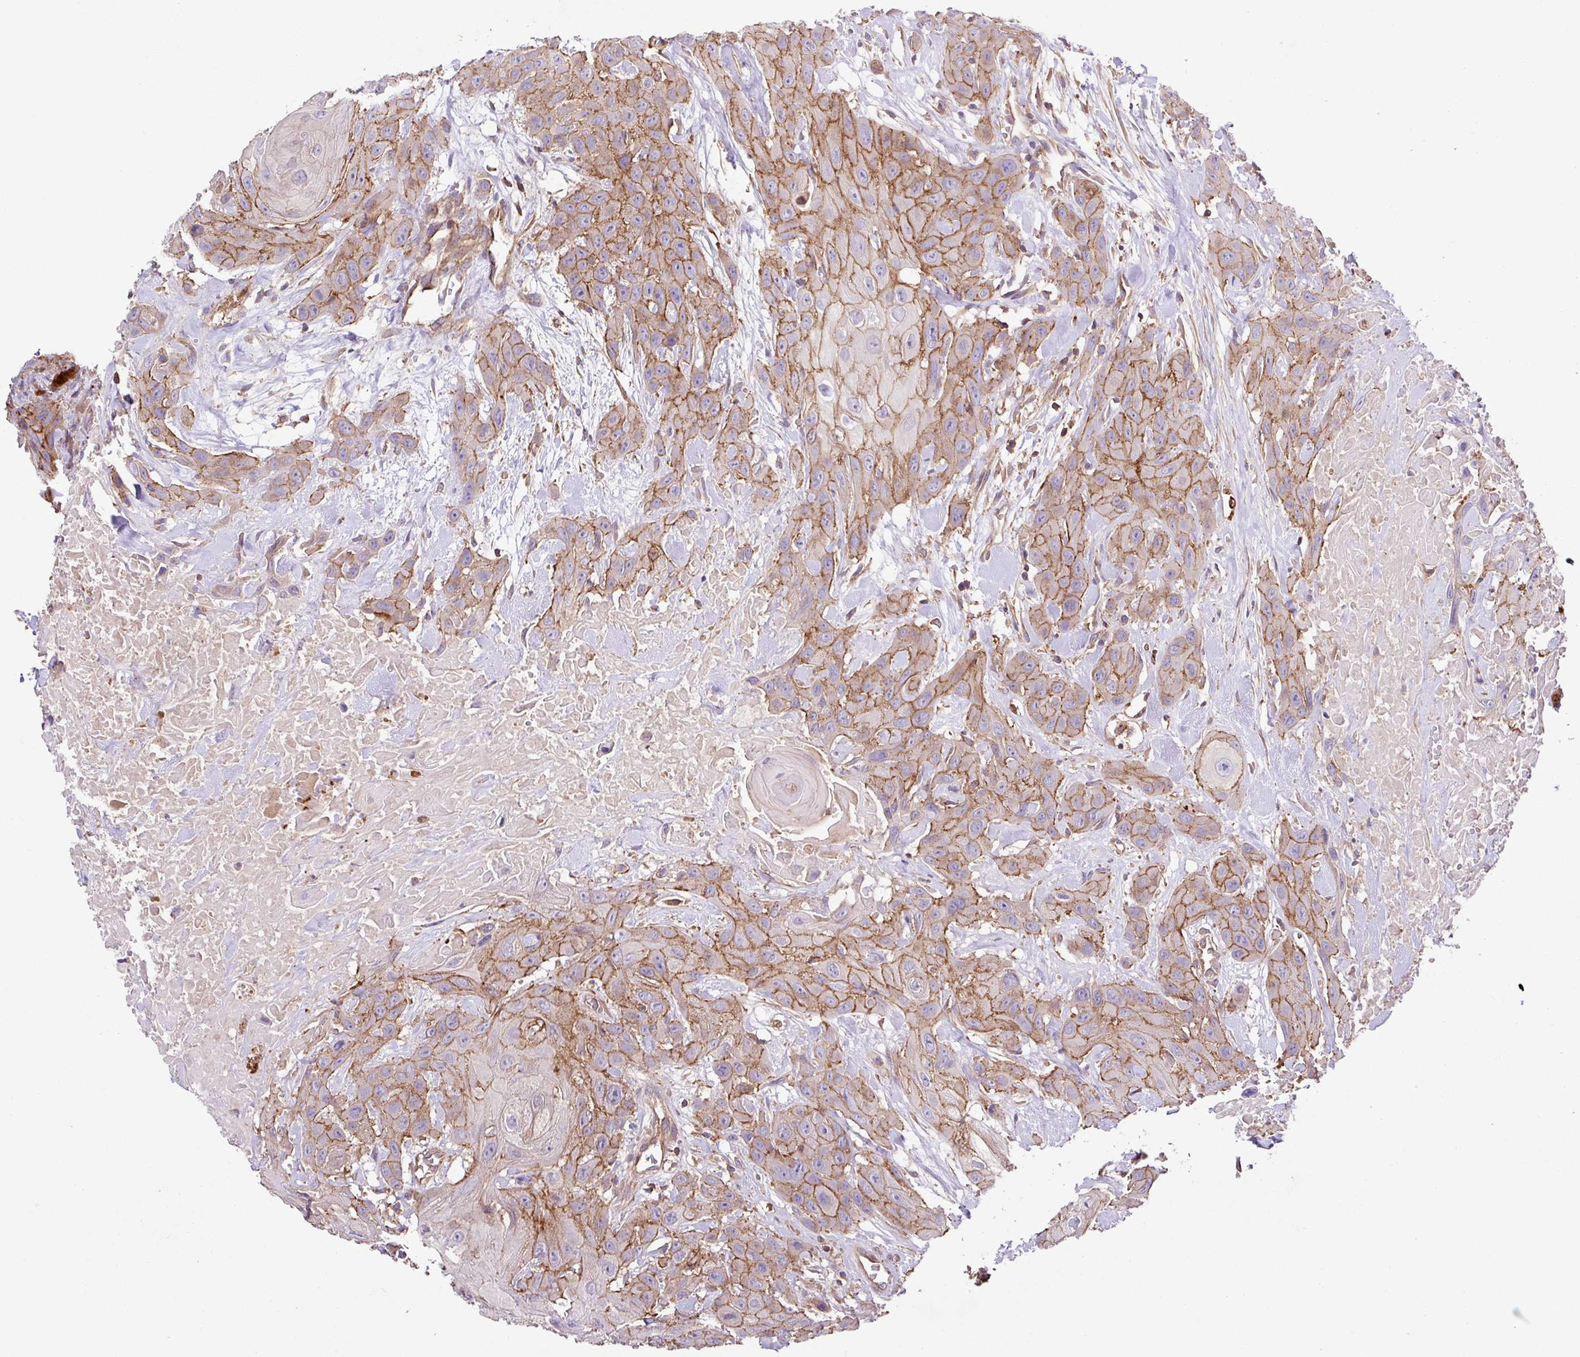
{"staining": {"intensity": "moderate", "quantity": ">75%", "location": "cytoplasmic/membranous"}, "tissue": "head and neck cancer", "cell_type": "Tumor cells", "image_type": "cancer", "snomed": [{"axis": "morphology", "description": "Squamous cell carcinoma, NOS"}, {"axis": "topography", "description": "Head-Neck"}], "caption": "Head and neck cancer stained with a brown dye demonstrates moderate cytoplasmic/membranous positive staining in about >75% of tumor cells.", "gene": "RIC1", "patient": {"sex": "male", "age": 81}}